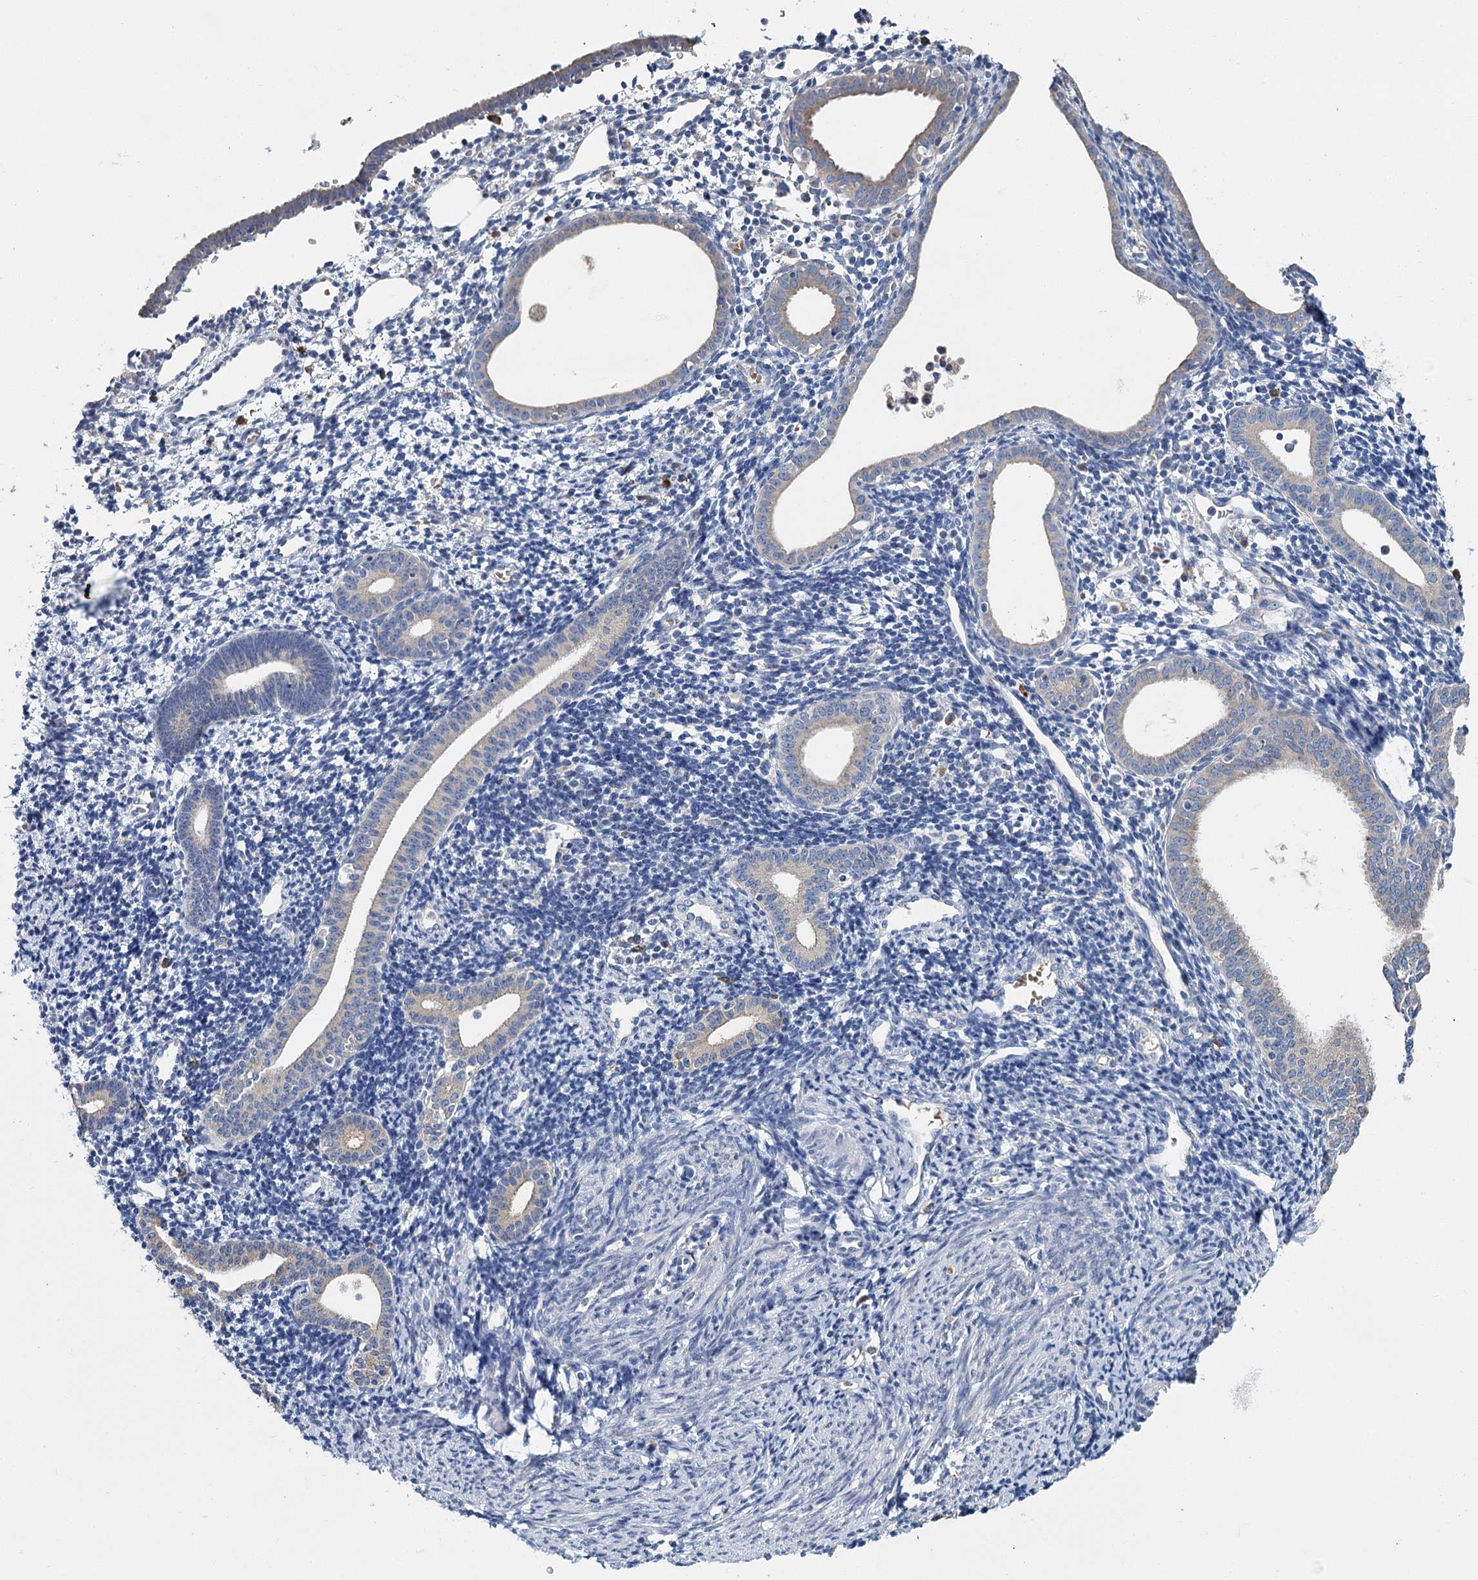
{"staining": {"intensity": "negative", "quantity": "none", "location": "none"}, "tissue": "endometrium", "cell_type": "Cells in endometrial stroma", "image_type": "normal", "snomed": [{"axis": "morphology", "description": "Normal tissue, NOS"}, {"axis": "topography", "description": "Endometrium"}], "caption": "Protein analysis of normal endometrium demonstrates no significant positivity in cells in endometrial stroma. (DAB immunohistochemistry, high magnification).", "gene": "ANKRD16", "patient": {"sex": "female", "age": 56}}